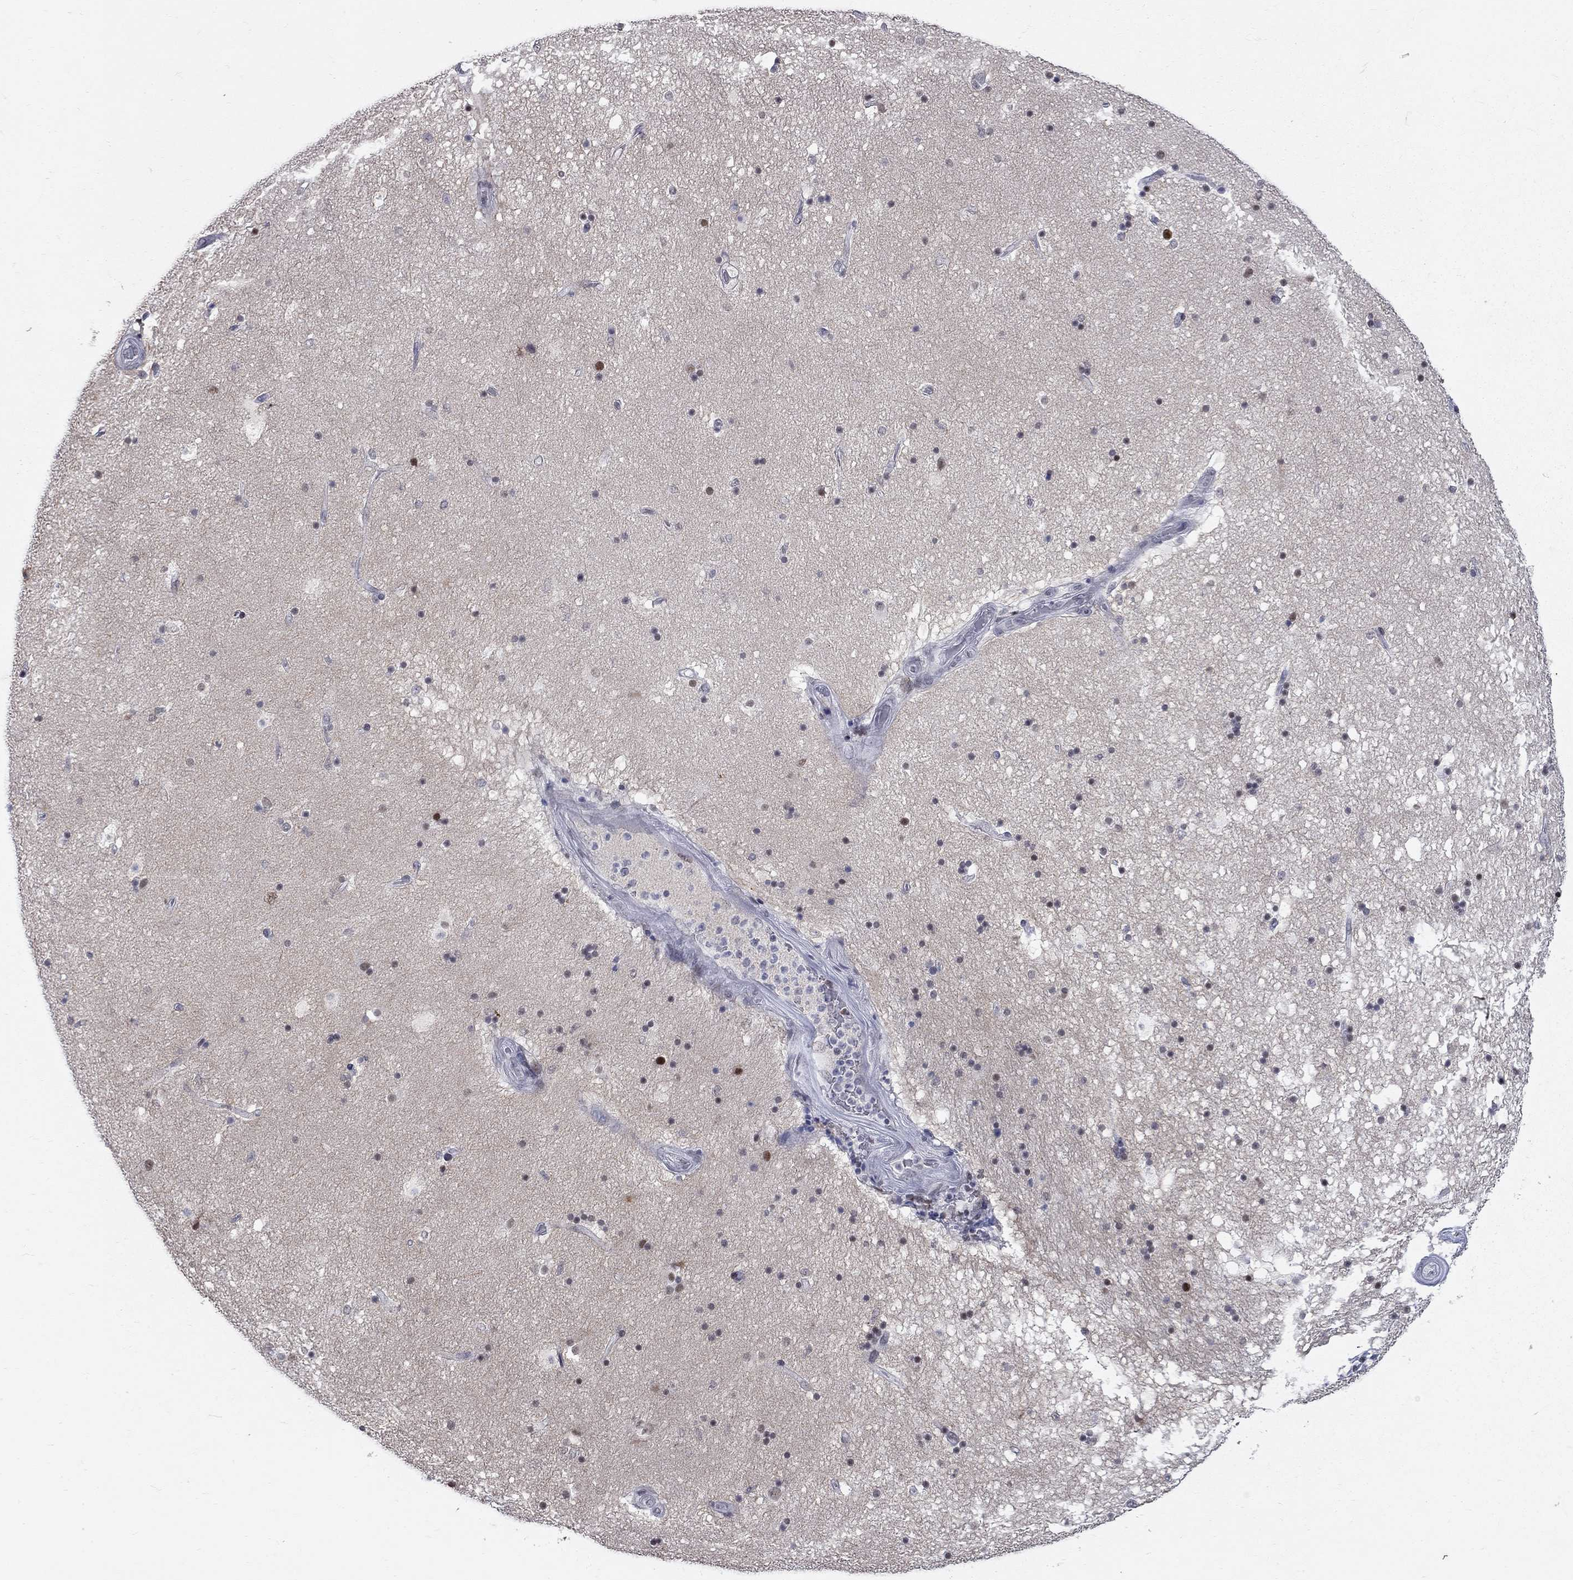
{"staining": {"intensity": "strong", "quantity": "<25%", "location": "nuclear"}, "tissue": "hippocampus", "cell_type": "Glial cells", "image_type": "normal", "snomed": [{"axis": "morphology", "description": "Normal tissue, NOS"}, {"axis": "topography", "description": "Hippocampus"}], "caption": "Hippocampus stained with immunohistochemistry exhibits strong nuclear staining in about <25% of glial cells.", "gene": "ZNF154", "patient": {"sex": "male", "age": 51}}